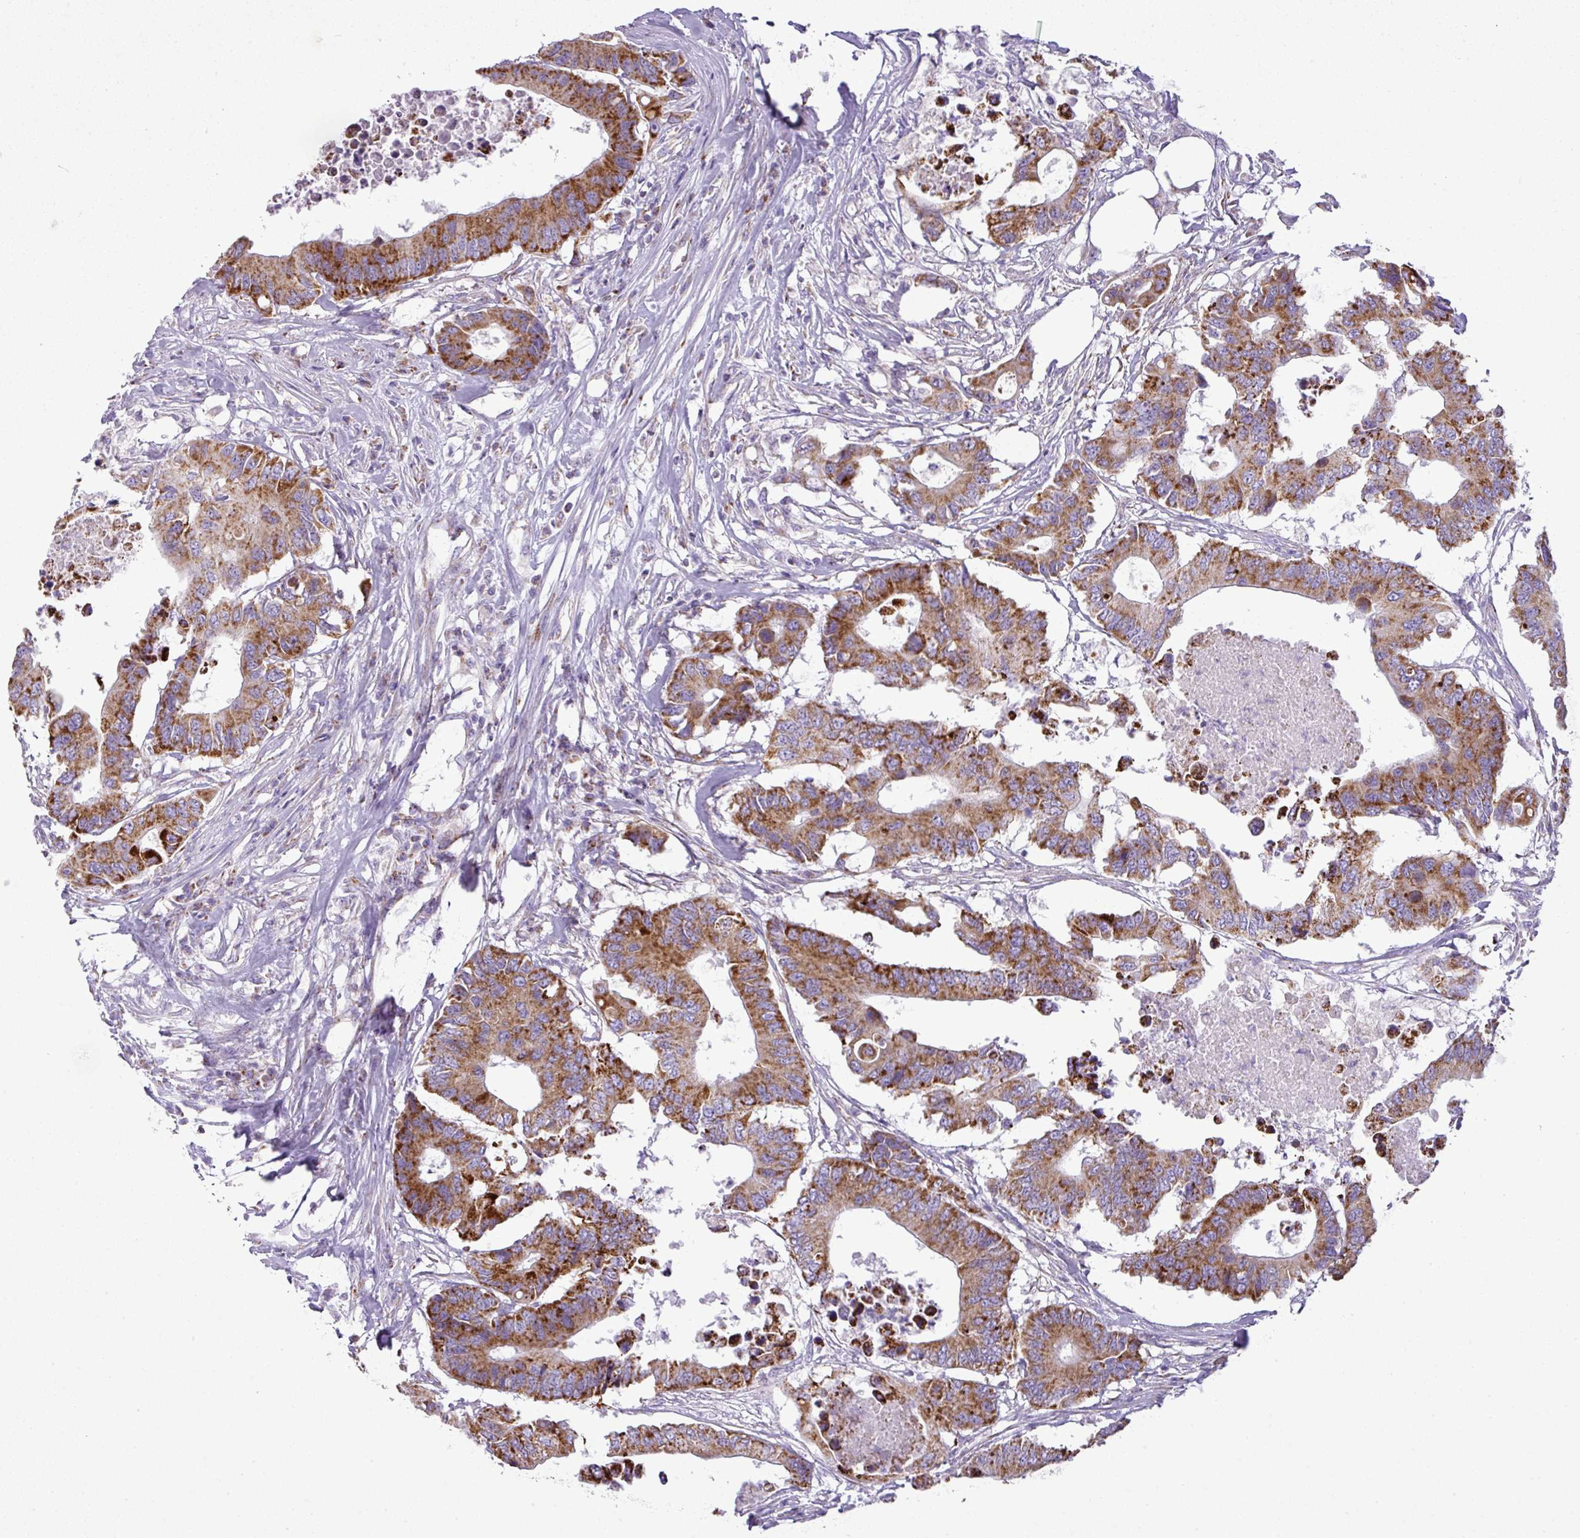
{"staining": {"intensity": "strong", "quantity": ">75%", "location": "cytoplasmic/membranous"}, "tissue": "colorectal cancer", "cell_type": "Tumor cells", "image_type": "cancer", "snomed": [{"axis": "morphology", "description": "Adenocarcinoma, NOS"}, {"axis": "topography", "description": "Colon"}], "caption": "Human adenocarcinoma (colorectal) stained for a protein (brown) exhibits strong cytoplasmic/membranous positive staining in about >75% of tumor cells.", "gene": "ZNF81", "patient": {"sex": "male", "age": 71}}